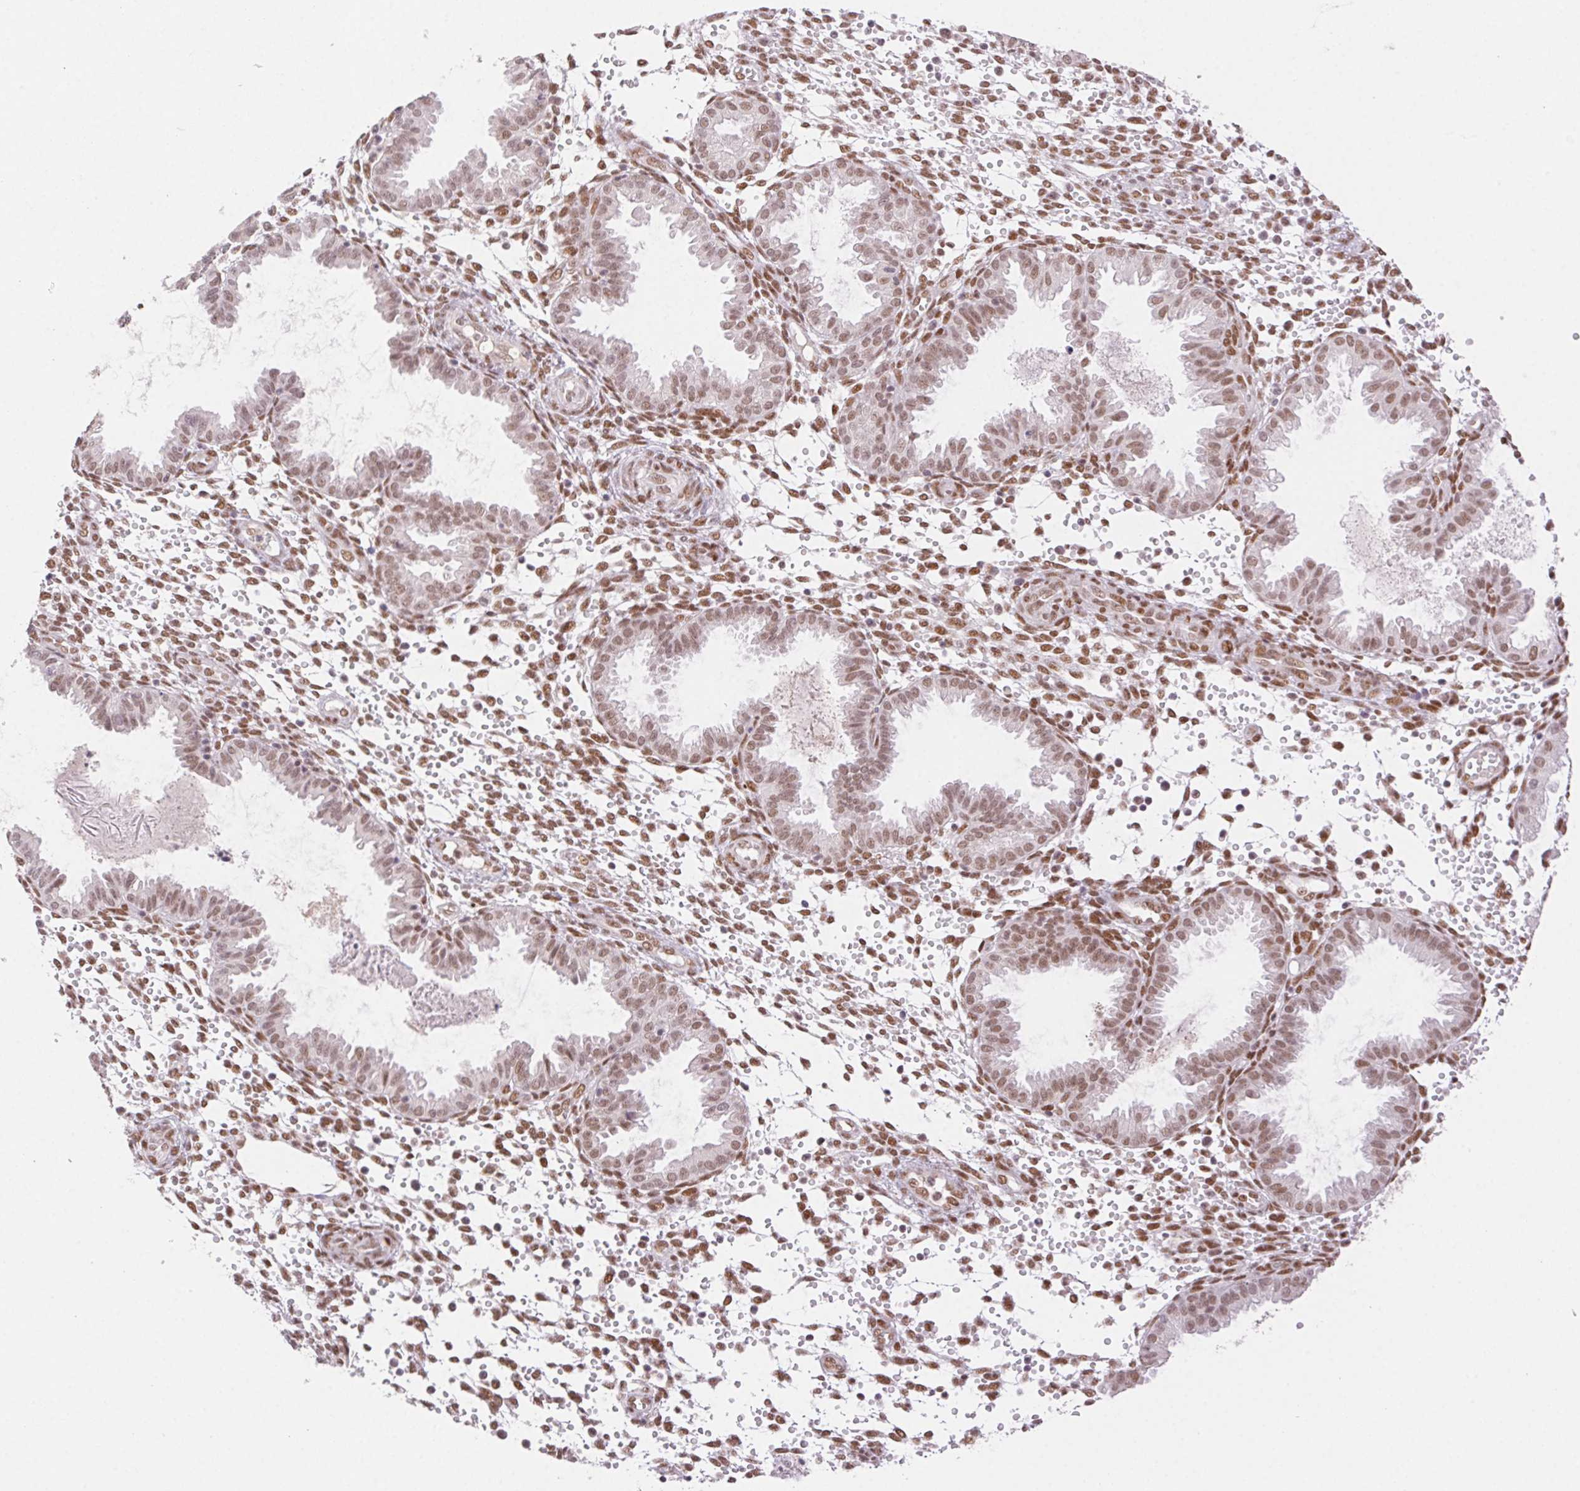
{"staining": {"intensity": "moderate", "quantity": "25%-75%", "location": "nuclear"}, "tissue": "endometrium", "cell_type": "Cells in endometrial stroma", "image_type": "normal", "snomed": [{"axis": "morphology", "description": "Normal tissue, NOS"}, {"axis": "topography", "description": "Endometrium"}], "caption": "High-power microscopy captured an immunohistochemistry (IHC) histopathology image of benign endometrium, revealing moderate nuclear positivity in approximately 25%-75% of cells in endometrial stroma. (DAB (3,3'-diaminobenzidine) IHC, brown staining for protein, blue staining for nuclei).", "gene": "H2AZ1", "patient": {"sex": "female", "age": 33}}